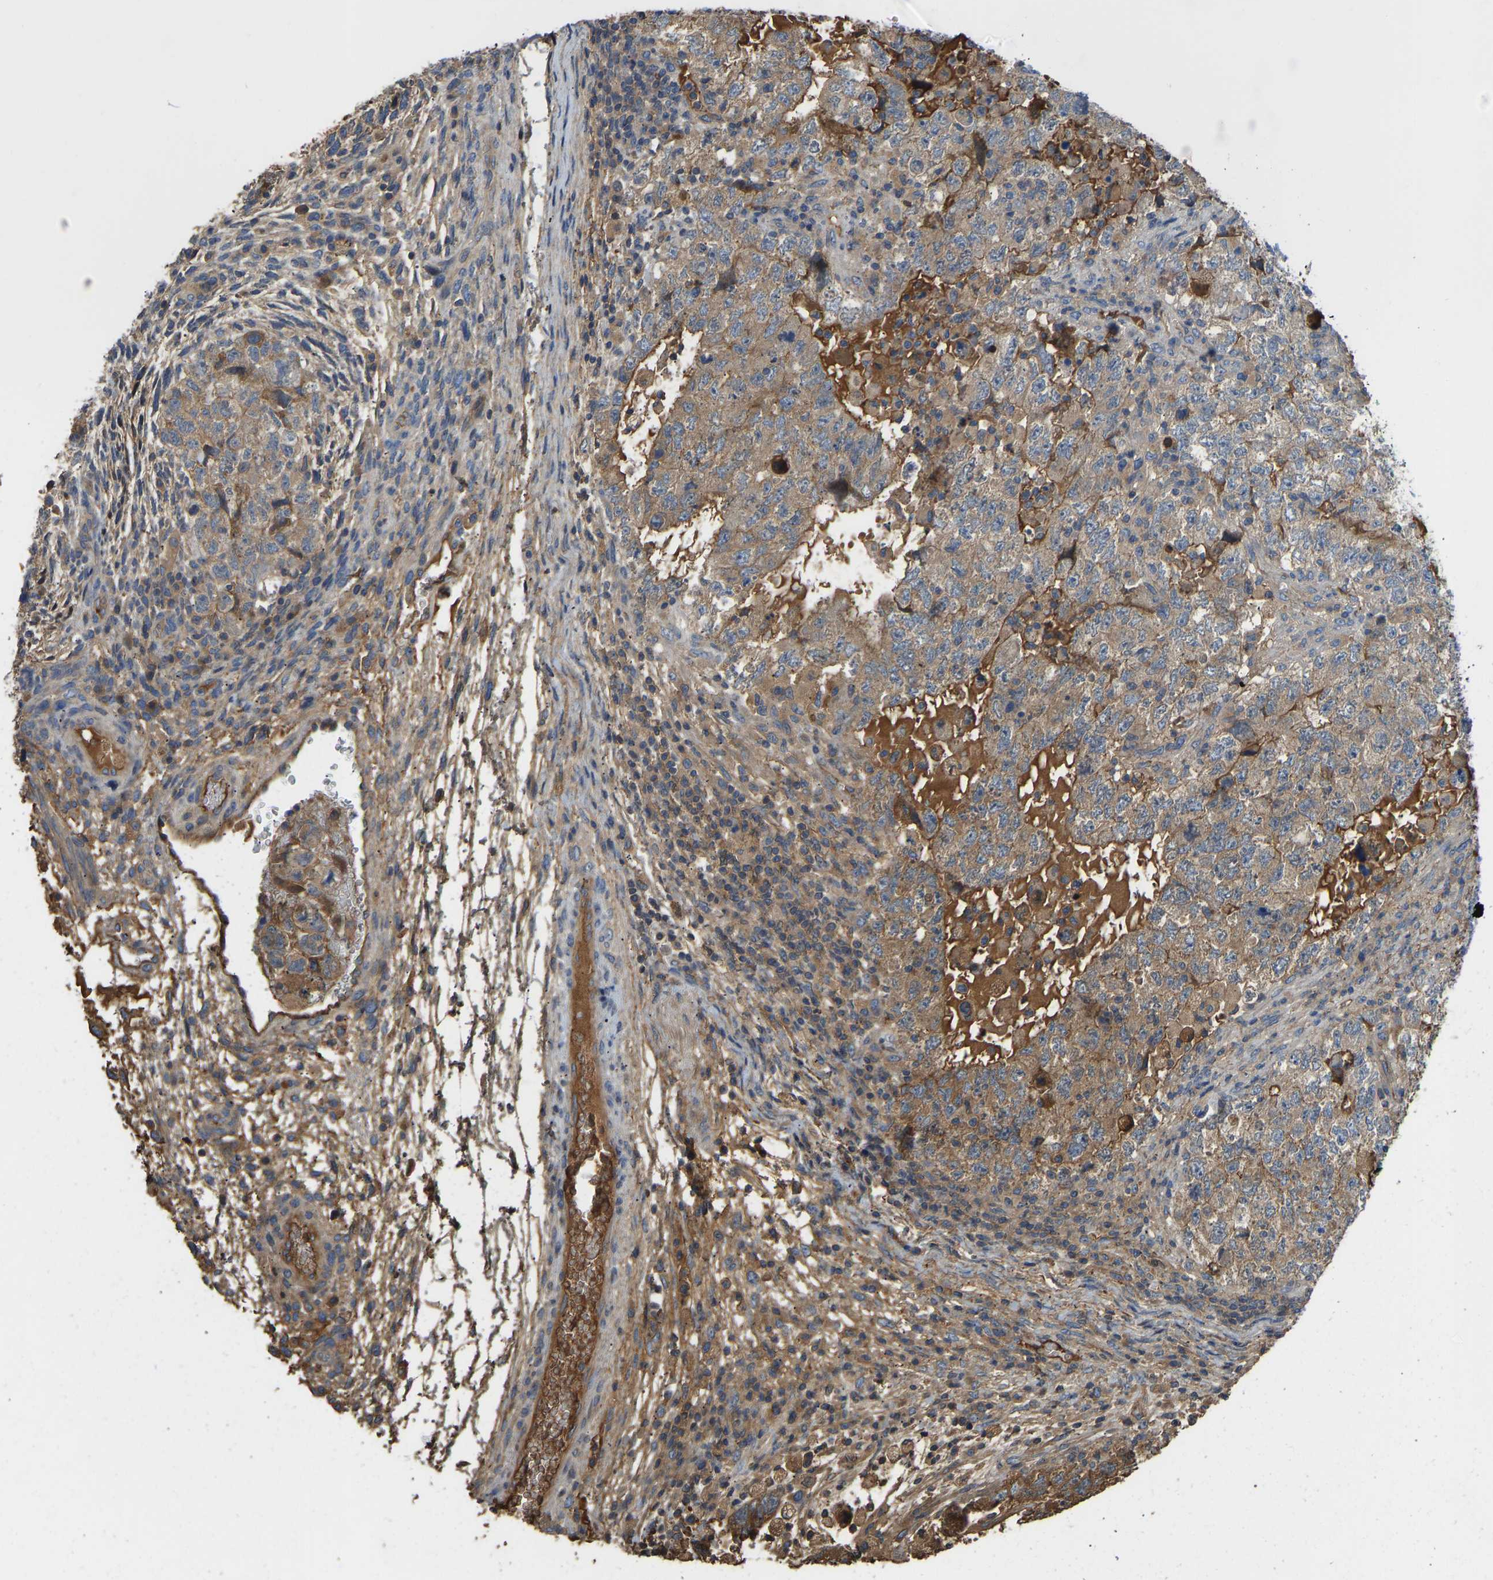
{"staining": {"intensity": "weak", "quantity": ">75%", "location": "cytoplasmic/membranous"}, "tissue": "testis cancer", "cell_type": "Tumor cells", "image_type": "cancer", "snomed": [{"axis": "morphology", "description": "Carcinoma, Embryonal, NOS"}, {"axis": "topography", "description": "Testis"}], "caption": "Tumor cells show low levels of weak cytoplasmic/membranous positivity in about >75% of cells in testis cancer.", "gene": "VCPKMT", "patient": {"sex": "male", "age": 36}}